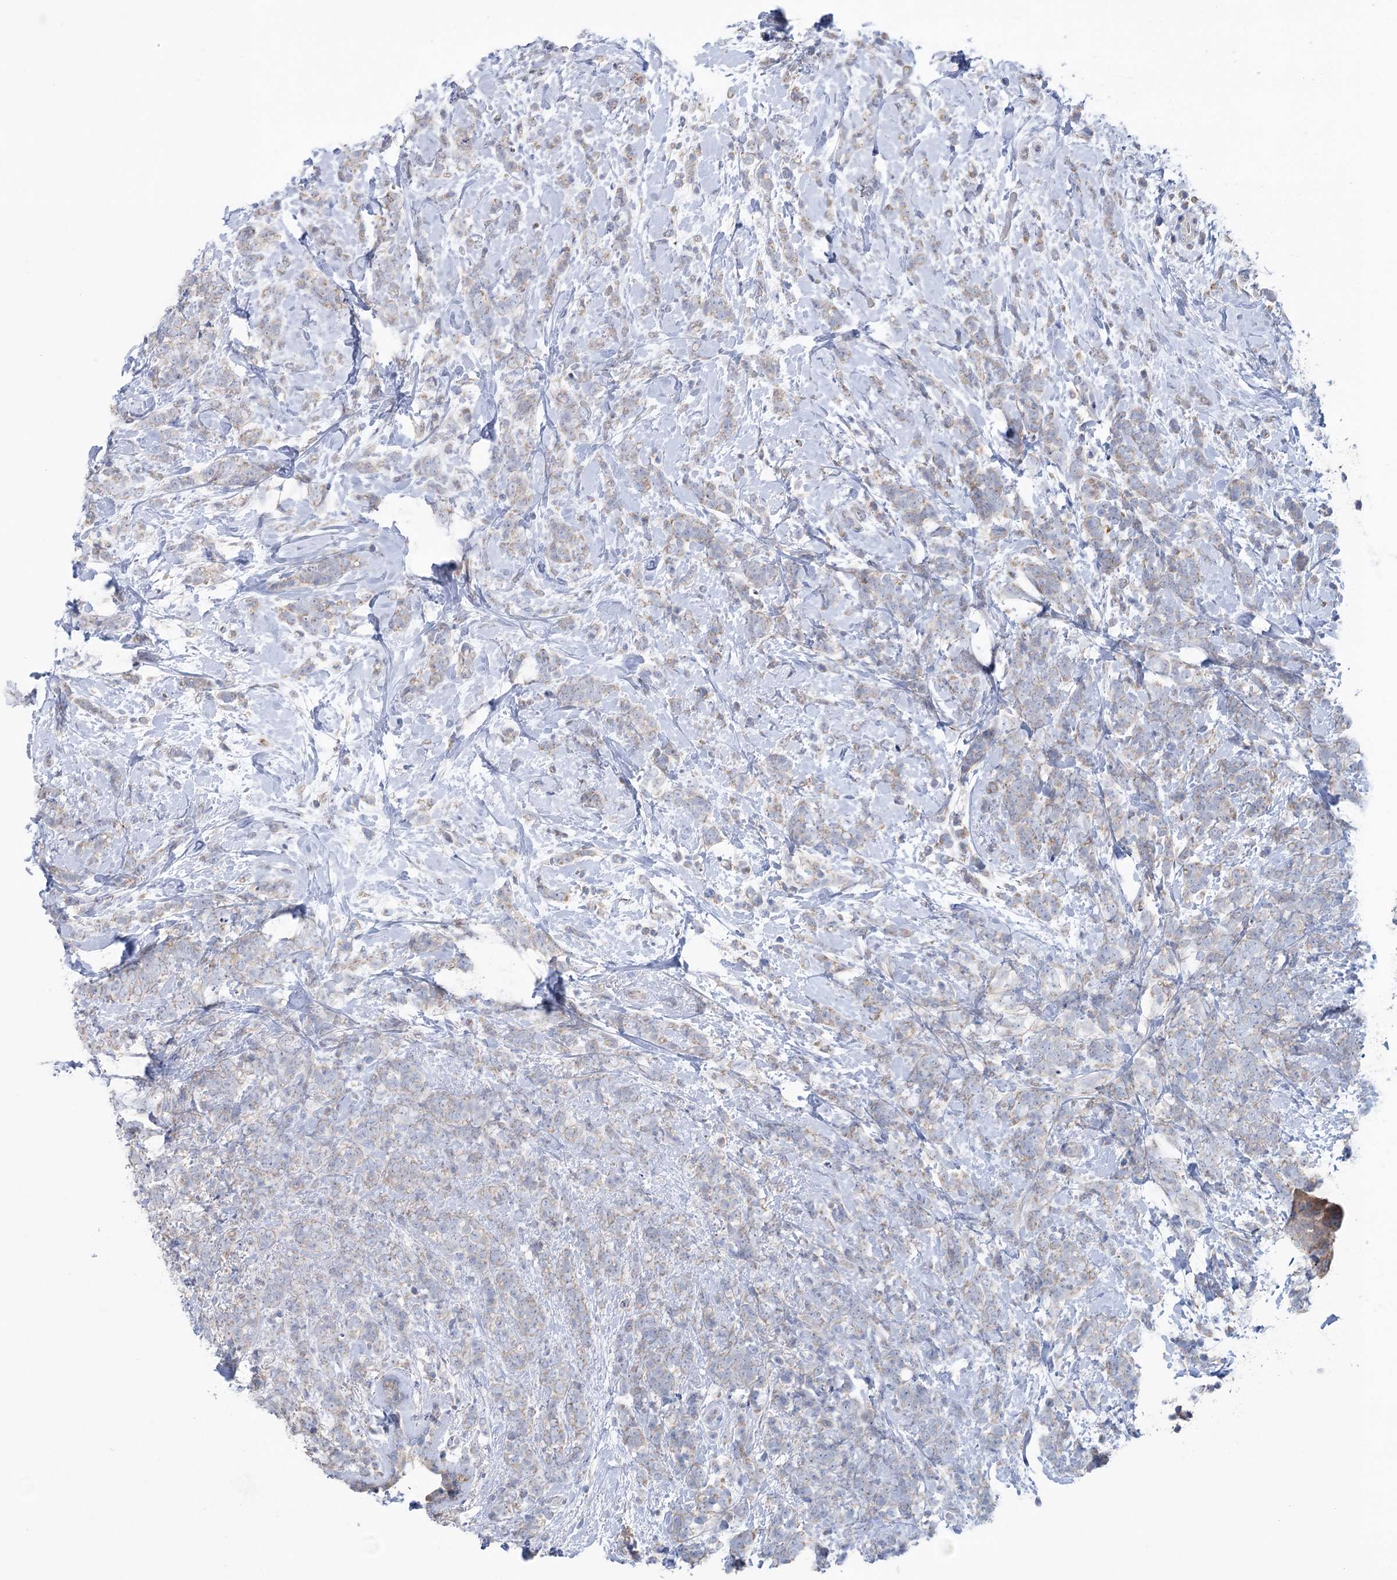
{"staining": {"intensity": "weak", "quantity": "<25%", "location": "cytoplasmic/membranous"}, "tissue": "breast cancer", "cell_type": "Tumor cells", "image_type": "cancer", "snomed": [{"axis": "morphology", "description": "Lobular carcinoma"}, {"axis": "topography", "description": "Breast"}], "caption": "Protein analysis of breast cancer (lobular carcinoma) displays no significant positivity in tumor cells.", "gene": "MTCH2", "patient": {"sex": "female", "age": 58}}